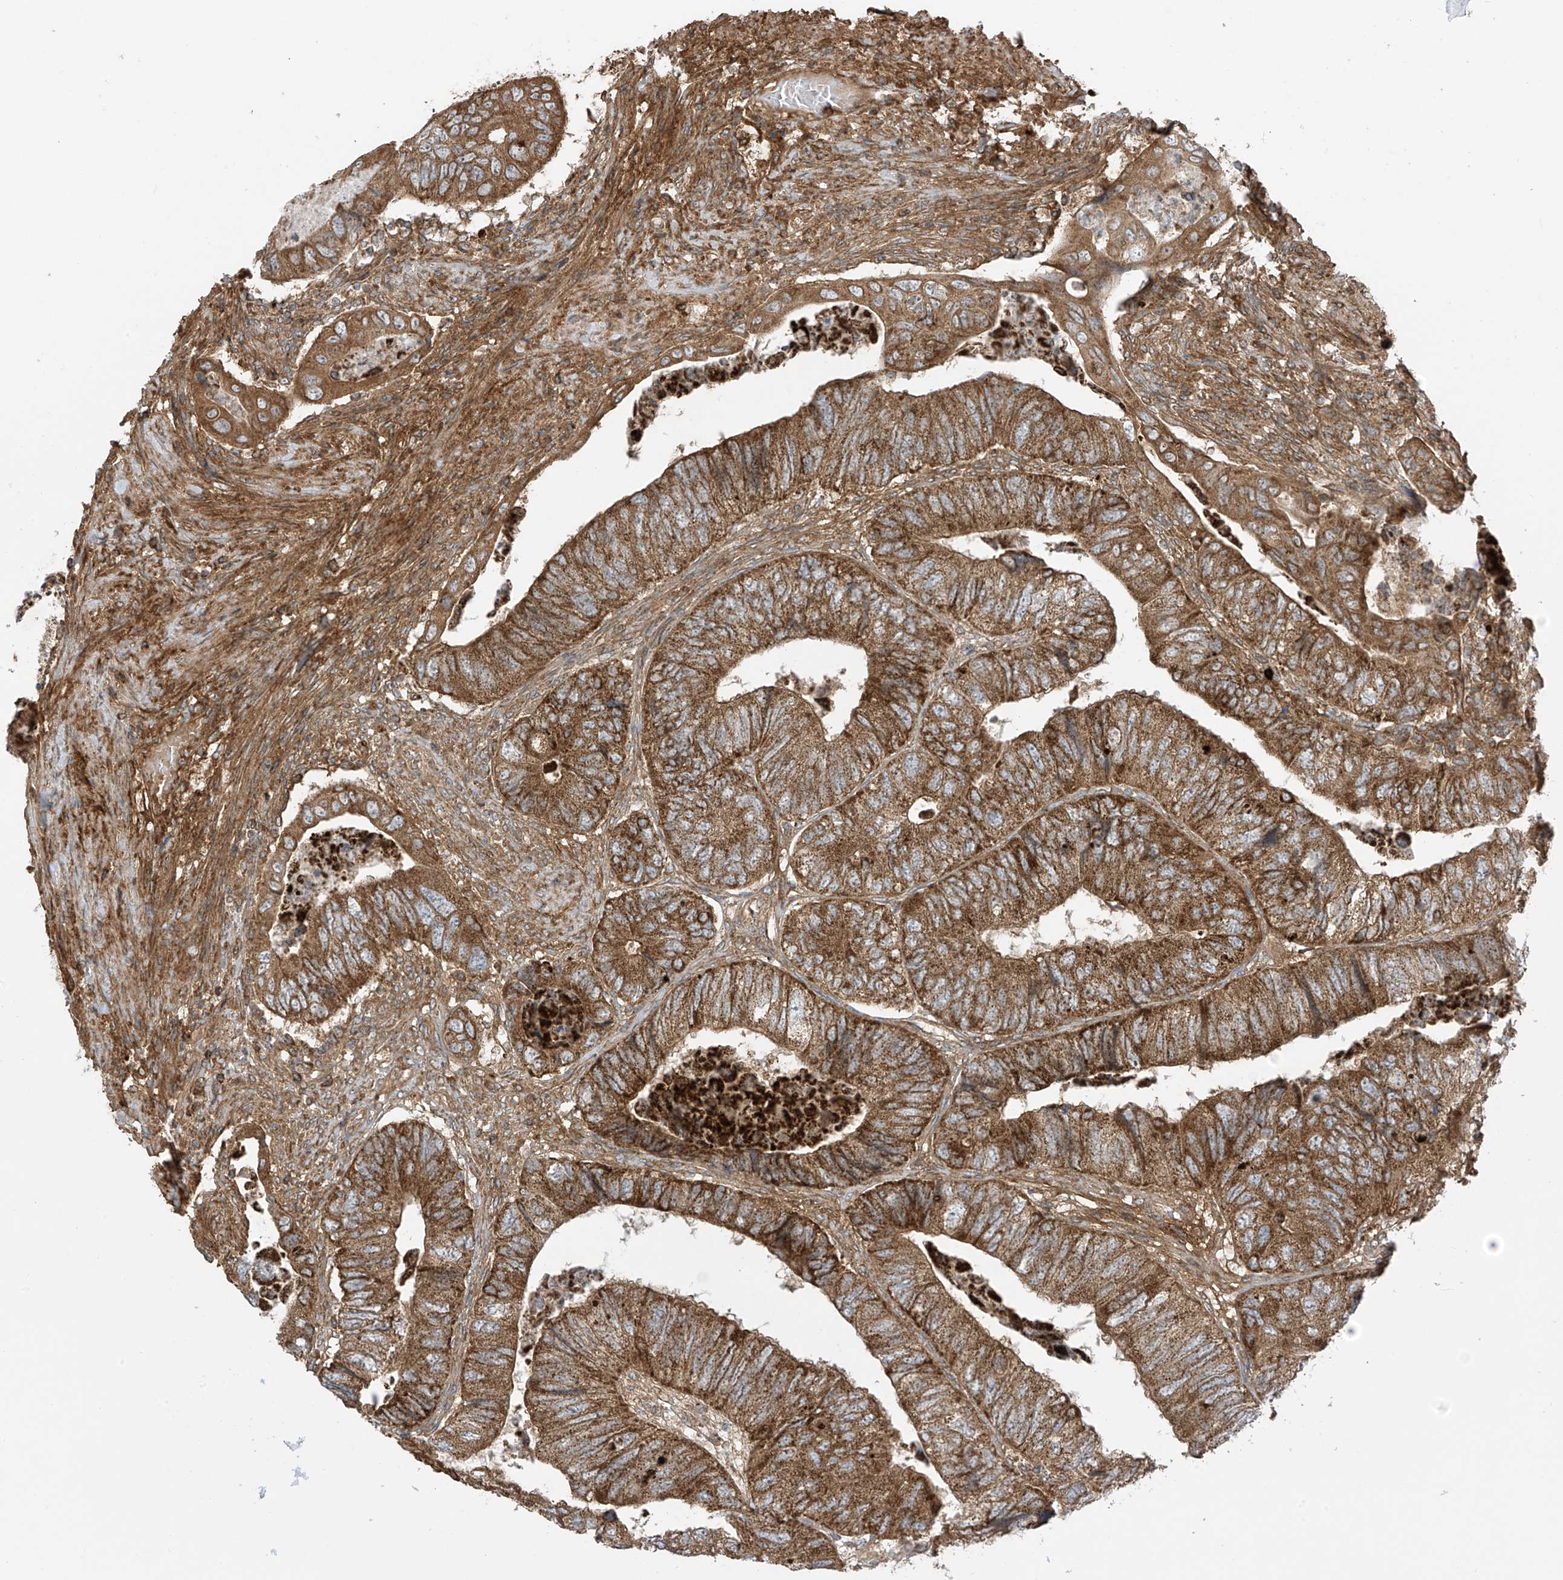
{"staining": {"intensity": "moderate", "quantity": ">75%", "location": "cytoplasmic/membranous"}, "tissue": "colorectal cancer", "cell_type": "Tumor cells", "image_type": "cancer", "snomed": [{"axis": "morphology", "description": "Adenocarcinoma, NOS"}, {"axis": "topography", "description": "Rectum"}], "caption": "Approximately >75% of tumor cells in human colorectal cancer (adenocarcinoma) demonstrate moderate cytoplasmic/membranous protein expression as visualized by brown immunohistochemical staining.", "gene": "REPS1", "patient": {"sex": "male", "age": 63}}